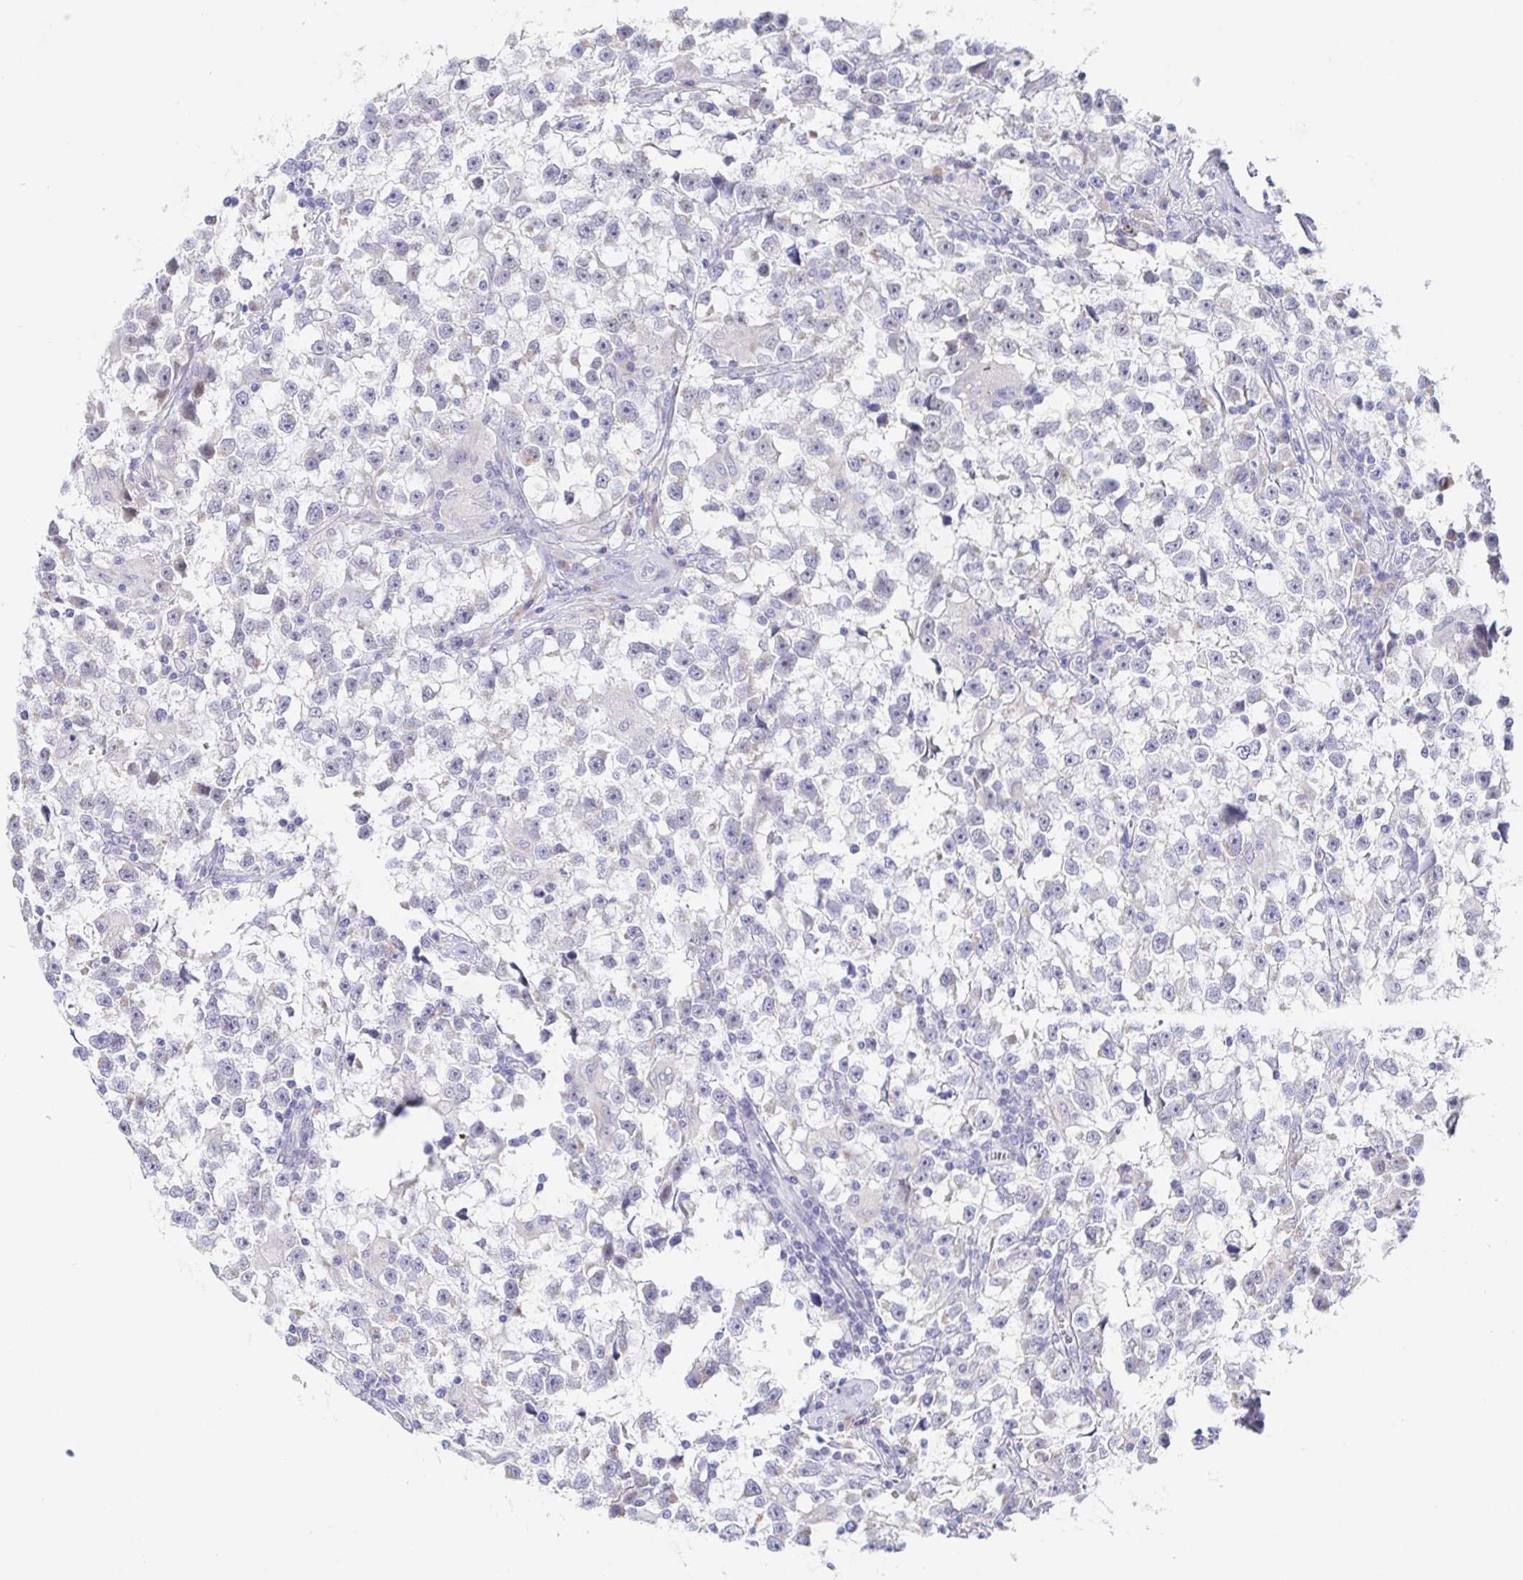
{"staining": {"intensity": "negative", "quantity": "none", "location": "none"}, "tissue": "testis cancer", "cell_type": "Tumor cells", "image_type": "cancer", "snomed": [{"axis": "morphology", "description": "Seminoma, NOS"}, {"axis": "topography", "description": "Testis"}], "caption": "The micrograph displays no staining of tumor cells in testis cancer (seminoma). (Immunohistochemistry (ihc), brightfield microscopy, high magnification).", "gene": "SIAH3", "patient": {"sex": "male", "age": 31}}